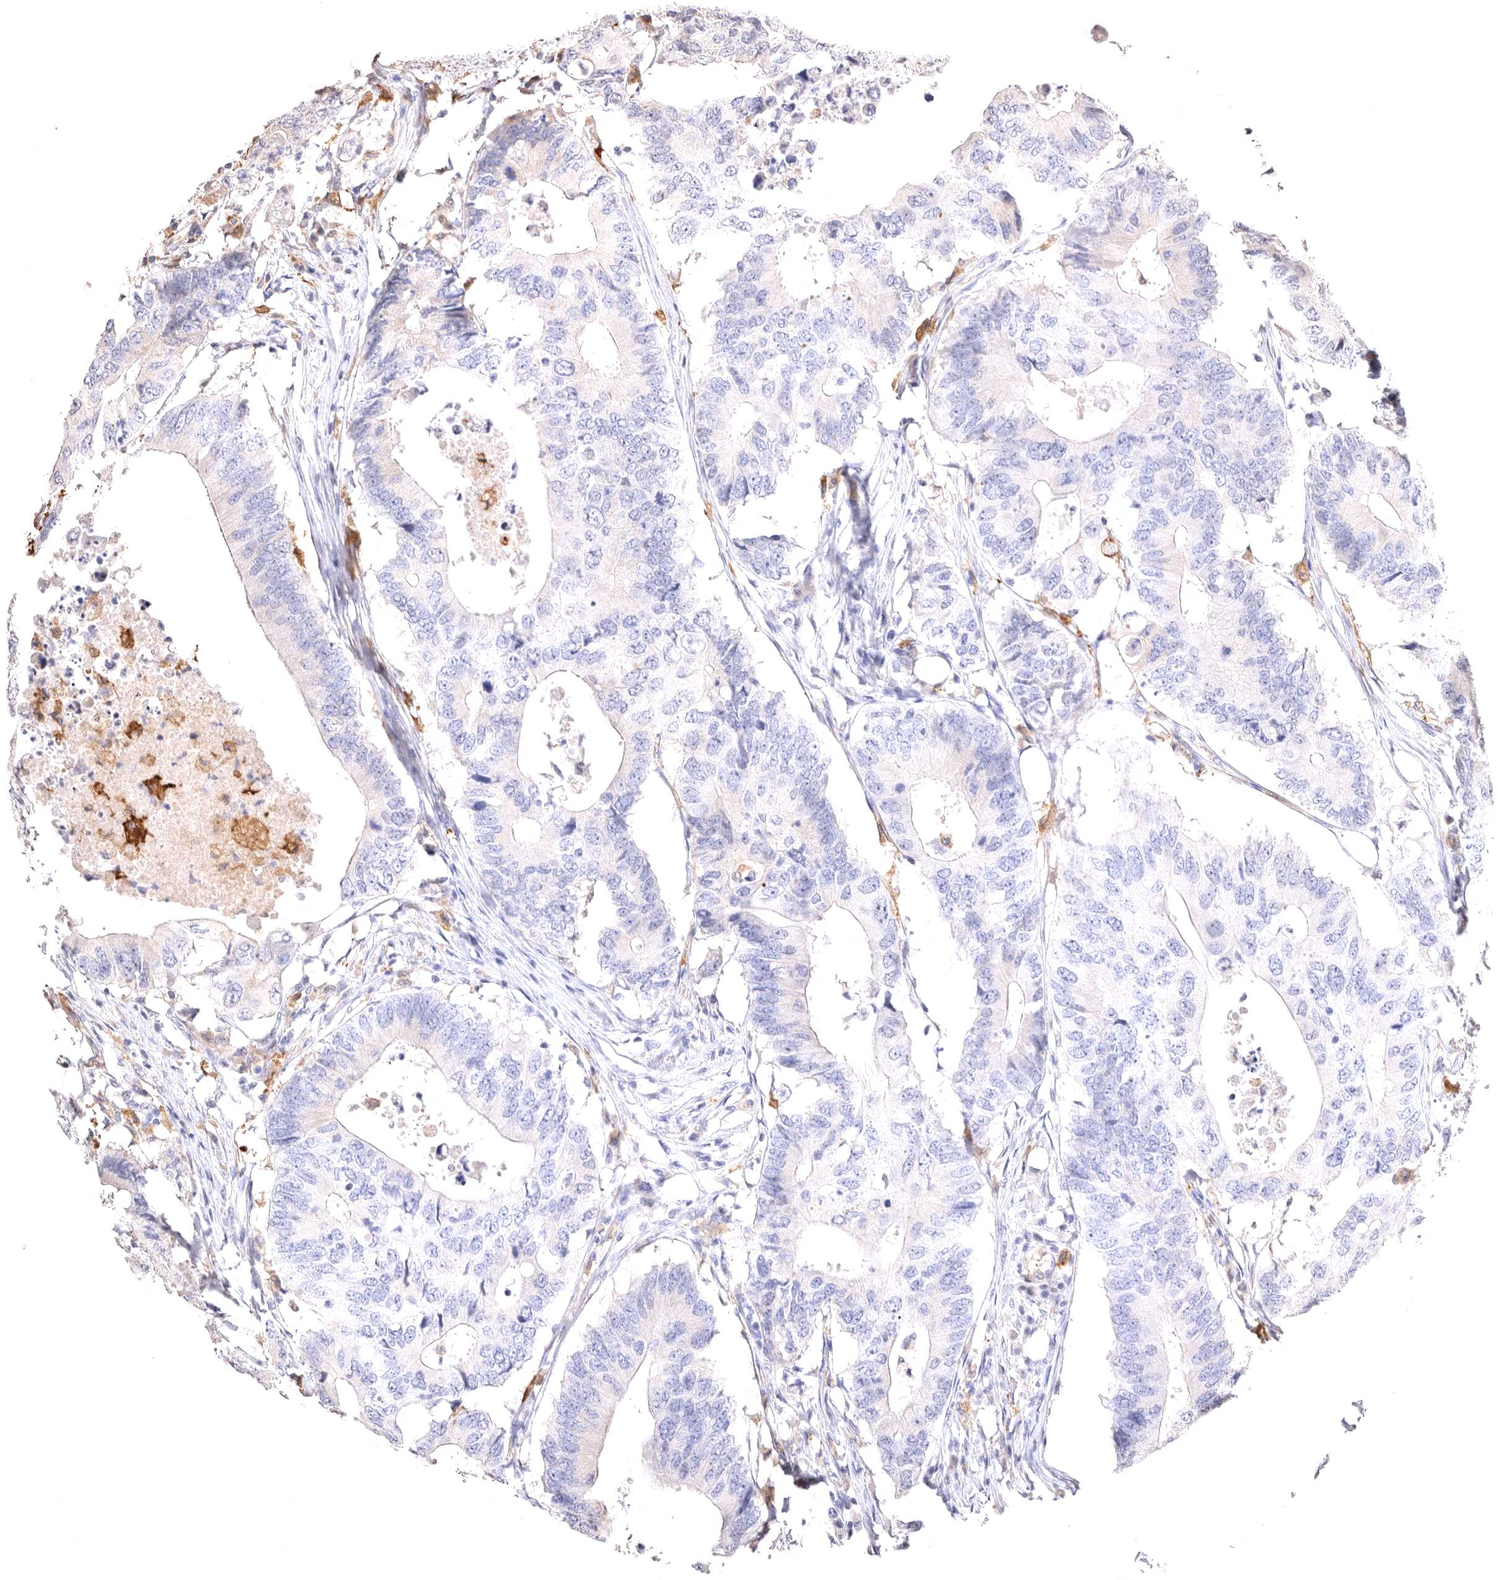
{"staining": {"intensity": "negative", "quantity": "none", "location": "none"}, "tissue": "colorectal cancer", "cell_type": "Tumor cells", "image_type": "cancer", "snomed": [{"axis": "morphology", "description": "Adenocarcinoma, NOS"}, {"axis": "topography", "description": "Colon"}], "caption": "IHC of colorectal cancer exhibits no positivity in tumor cells.", "gene": "VPS45", "patient": {"sex": "male", "age": 71}}